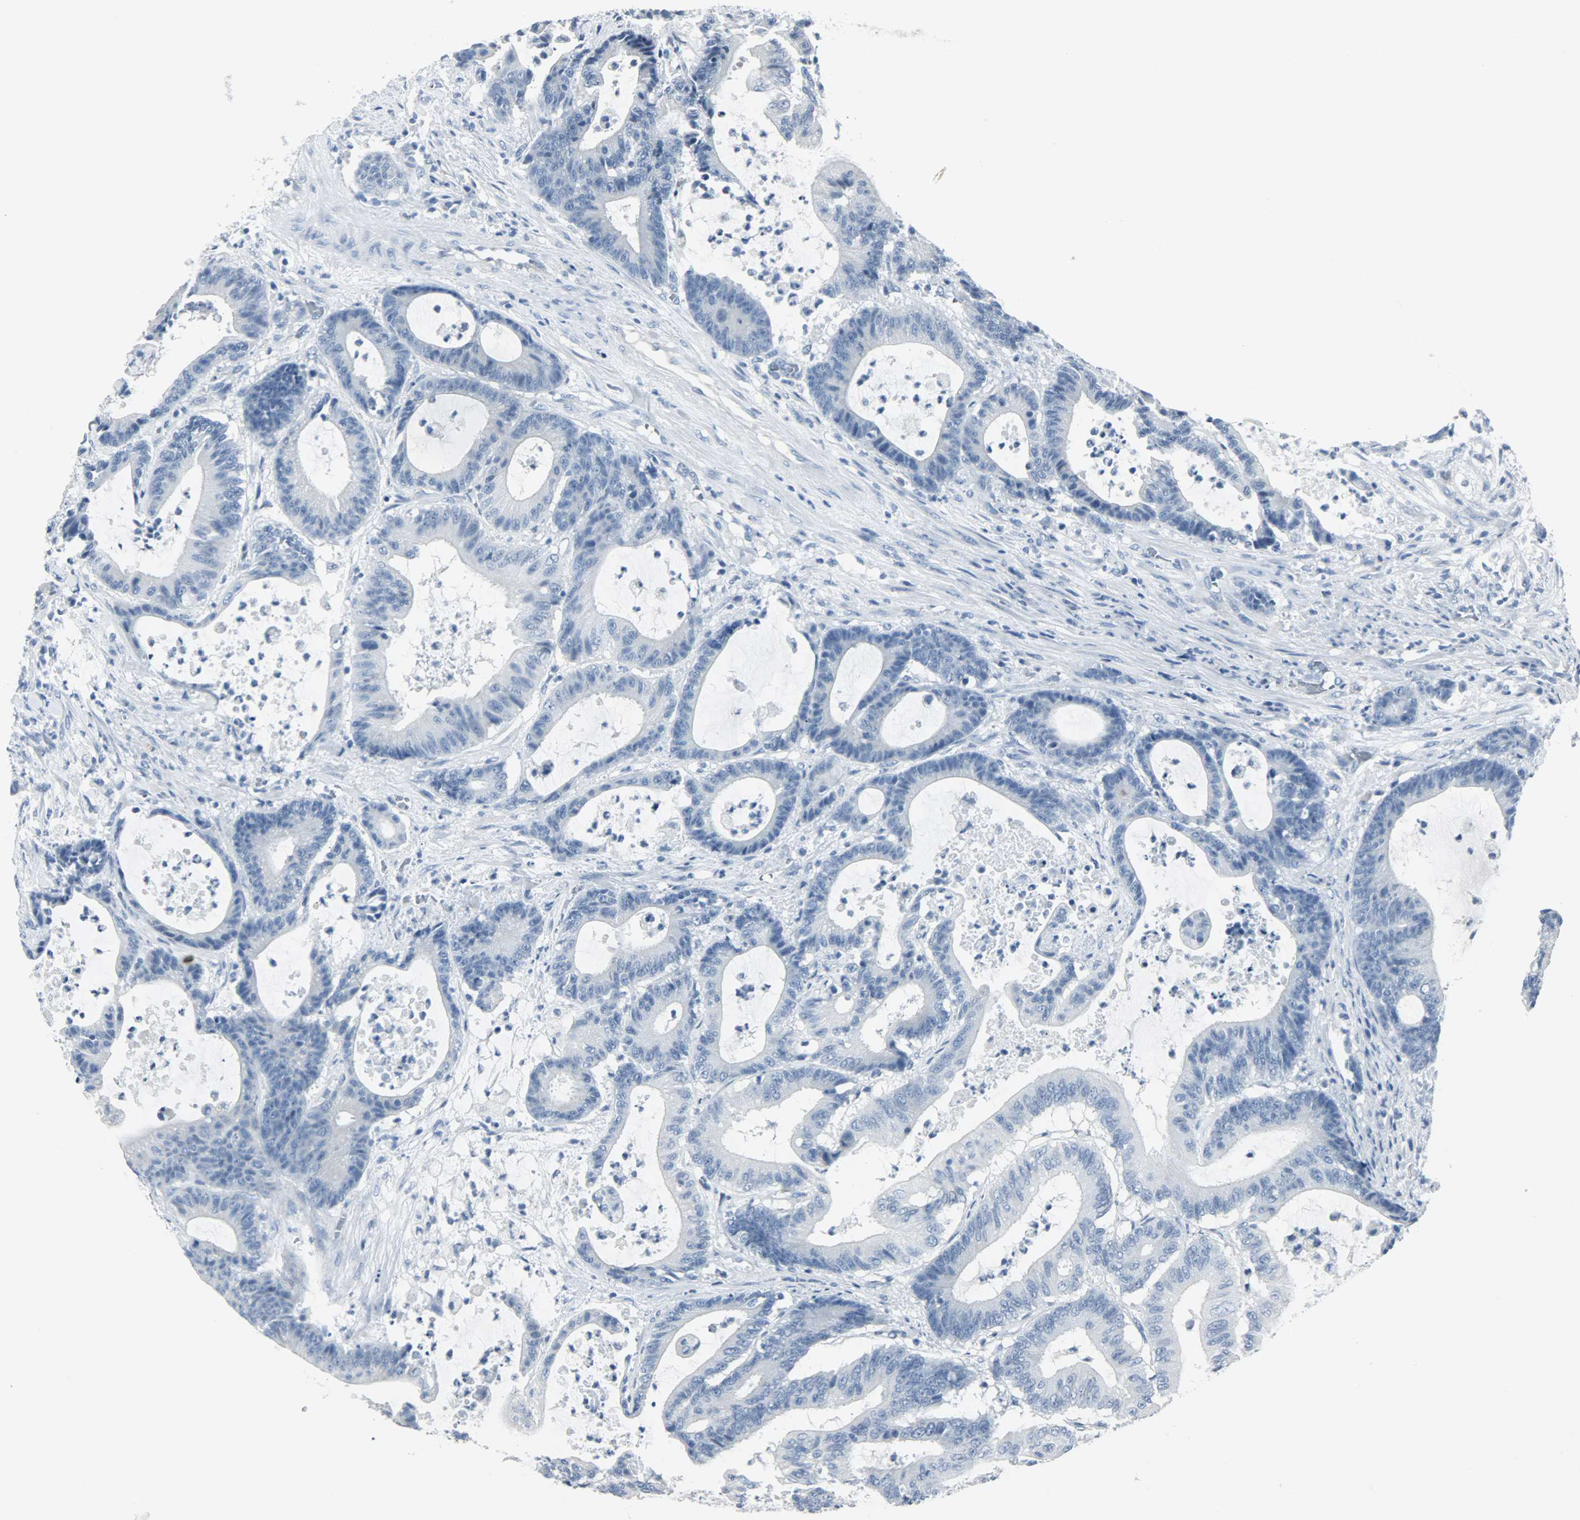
{"staining": {"intensity": "negative", "quantity": "none", "location": "none"}, "tissue": "colorectal cancer", "cell_type": "Tumor cells", "image_type": "cancer", "snomed": [{"axis": "morphology", "description": "Adenocarcinoma, NOS"}, {"axis": "topography", "description": "Colon"}], "caption": "Human colorectal adenocarcinoma stained for a protein using immunohistochemistry (IHC) displays no positivity in tumor cells.", "gene": "KIT", "patient": {"sex": "female", "age": 84}}